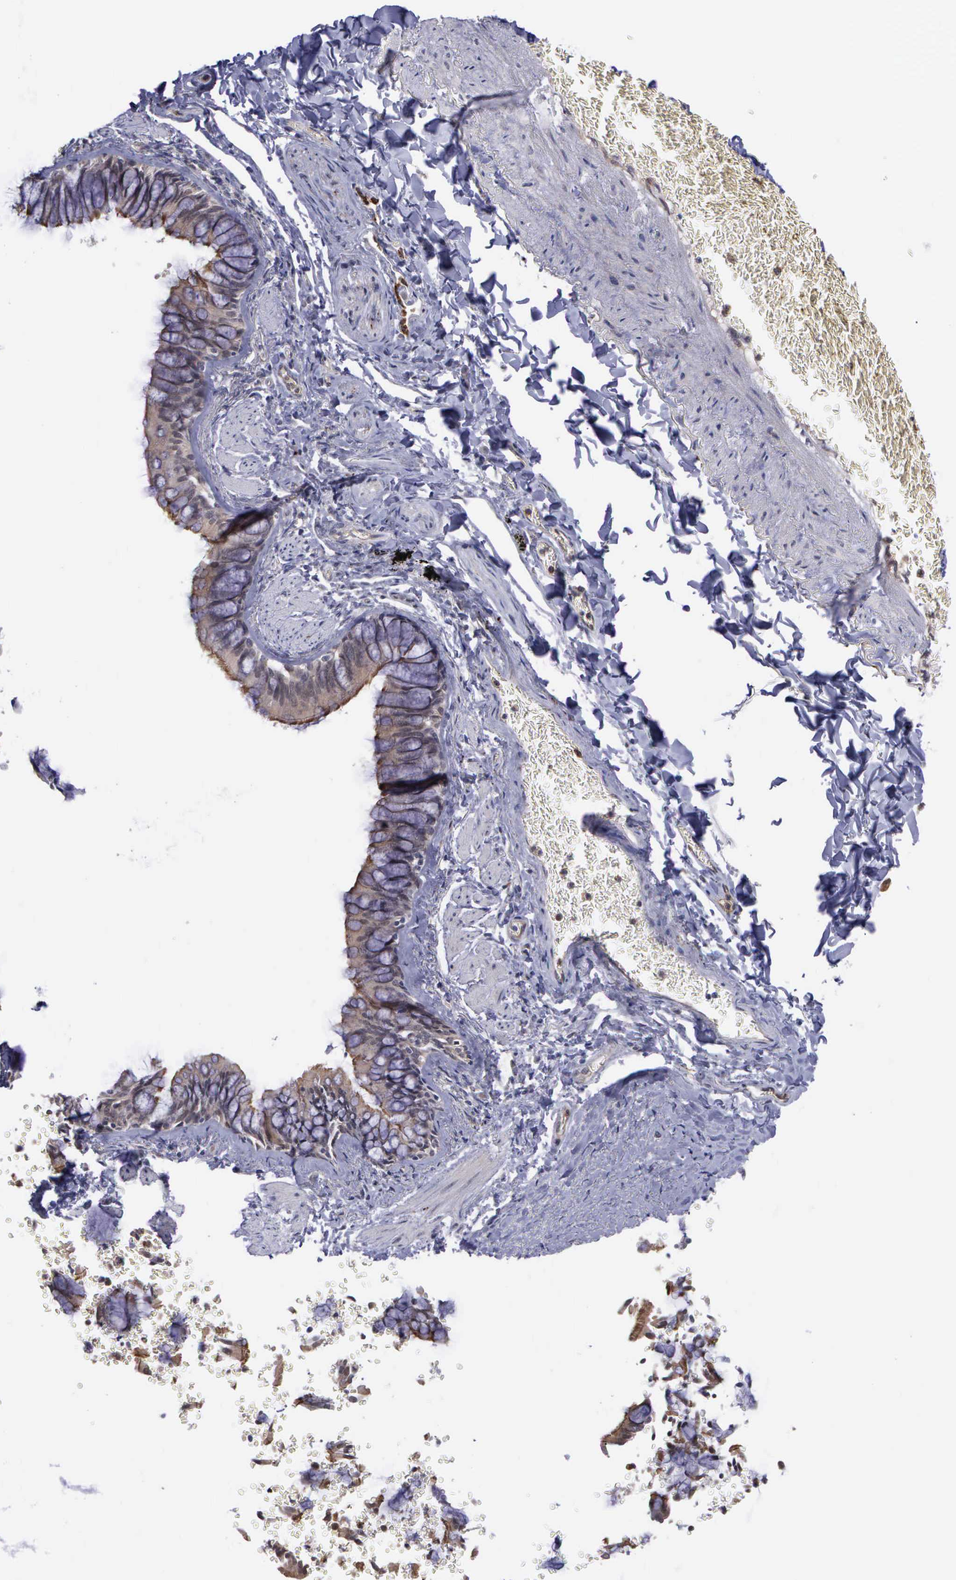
{"staining": {"intensity": "weak", "quantity": ">75%", "location": "cytoplasmic/membranous"}, "tissue": "bronchus", "cell_type": "Respiratory epithelial cells", "image_type": "normal", "snomed": [{"axis": "morphology", "description": "Normal tissue, NOS"}, {"axis": "topography", "description": "Lung"}], "caption": "The histopathology image displays staining of normal bronchus, revealing weak cytoplasmic/membranous protein positivity (brown color) within respiratory epithelial cells.", "gene": "MAP3K9", "patient": {"sex": "male", "age": 54}}